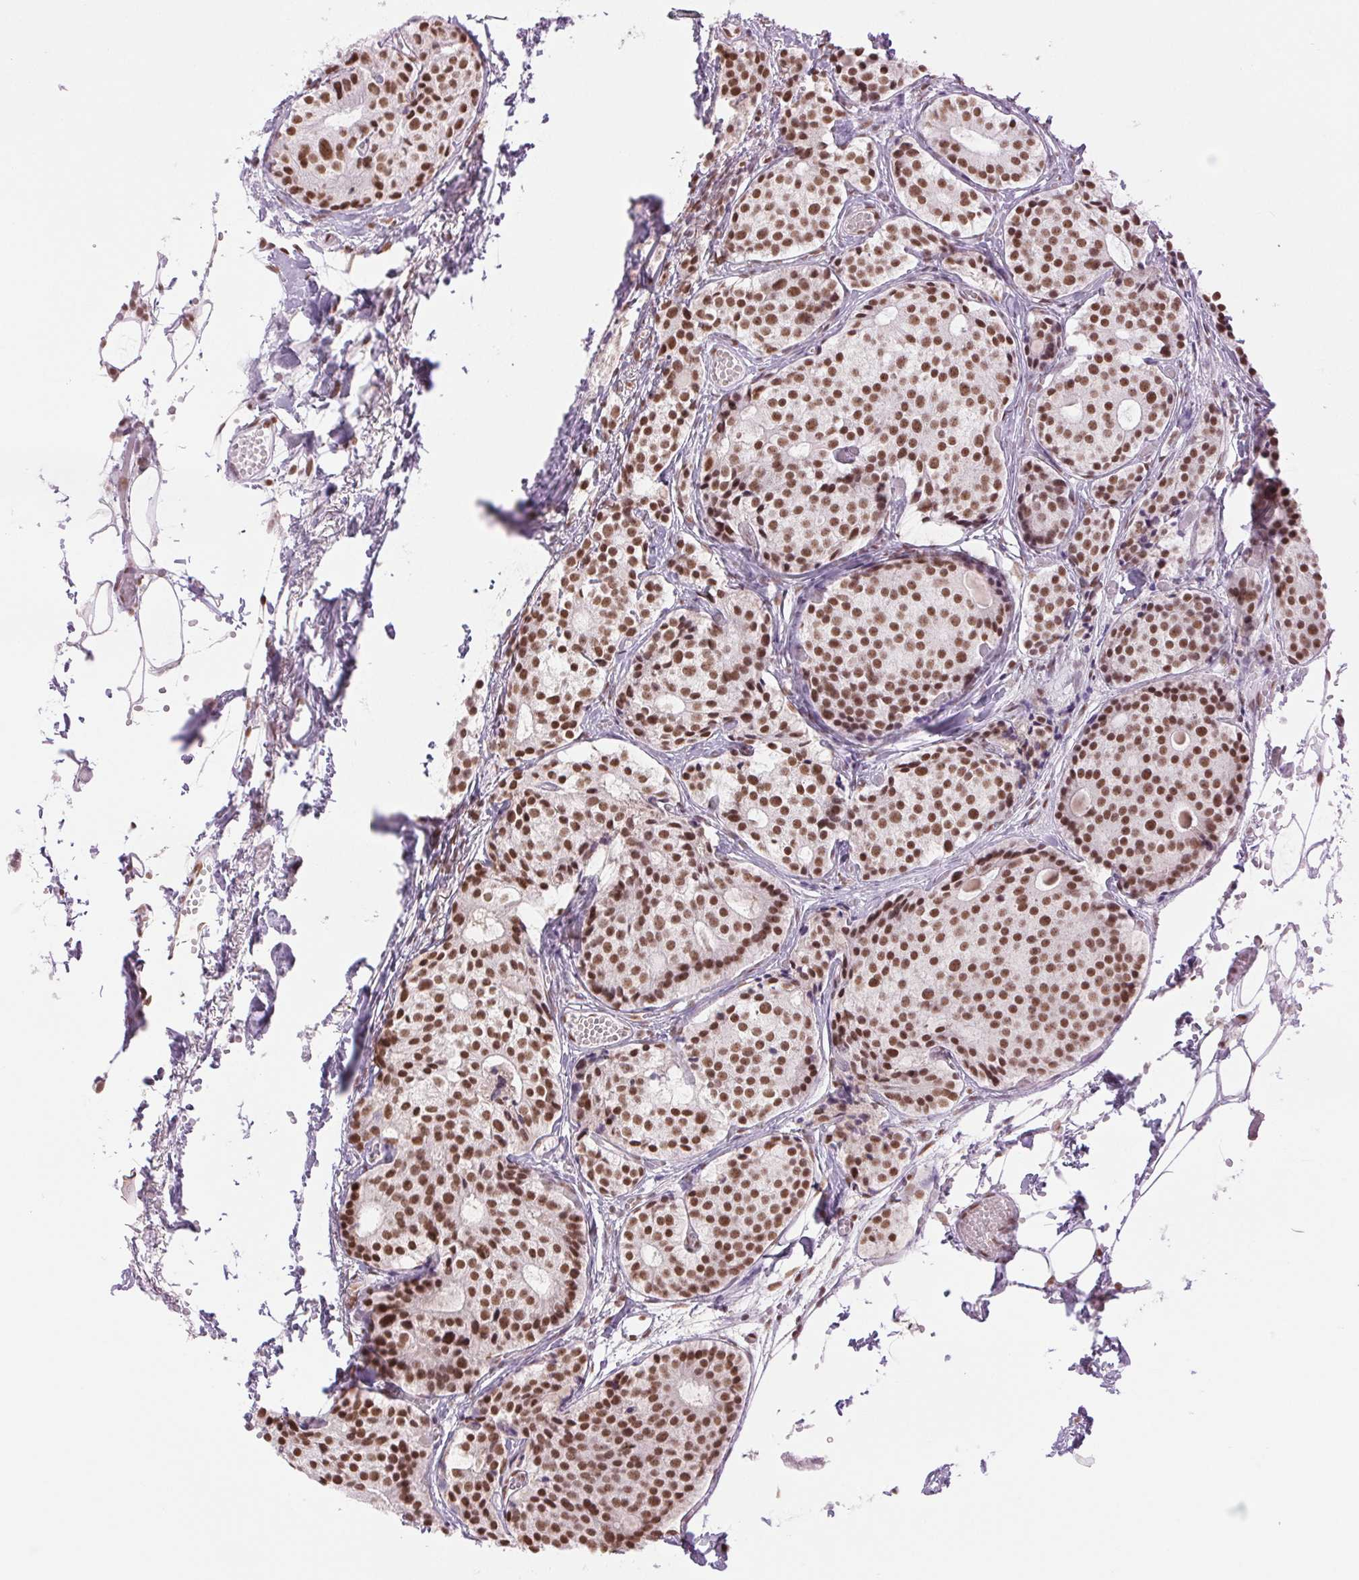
{"staining": {"intensity": "moderate", "quantity": "25%-75%", "location": "nuclear"}, "tissue": "carcinoid", "cell_type": "Tumor cells", "image_type": "cancer", "snomed": [{"axis": "morphology", "description": "Carcinoid, malignant, NOS"}, {"axis": "topography", "description": "Small intestine"}], "caption": "A brown stain shows moderate nuclear positivity of a protein in carcinoid (malignant) tumor cells.", "gene": "ZFR2", "patient": {"sex": "female", "age": 65}}